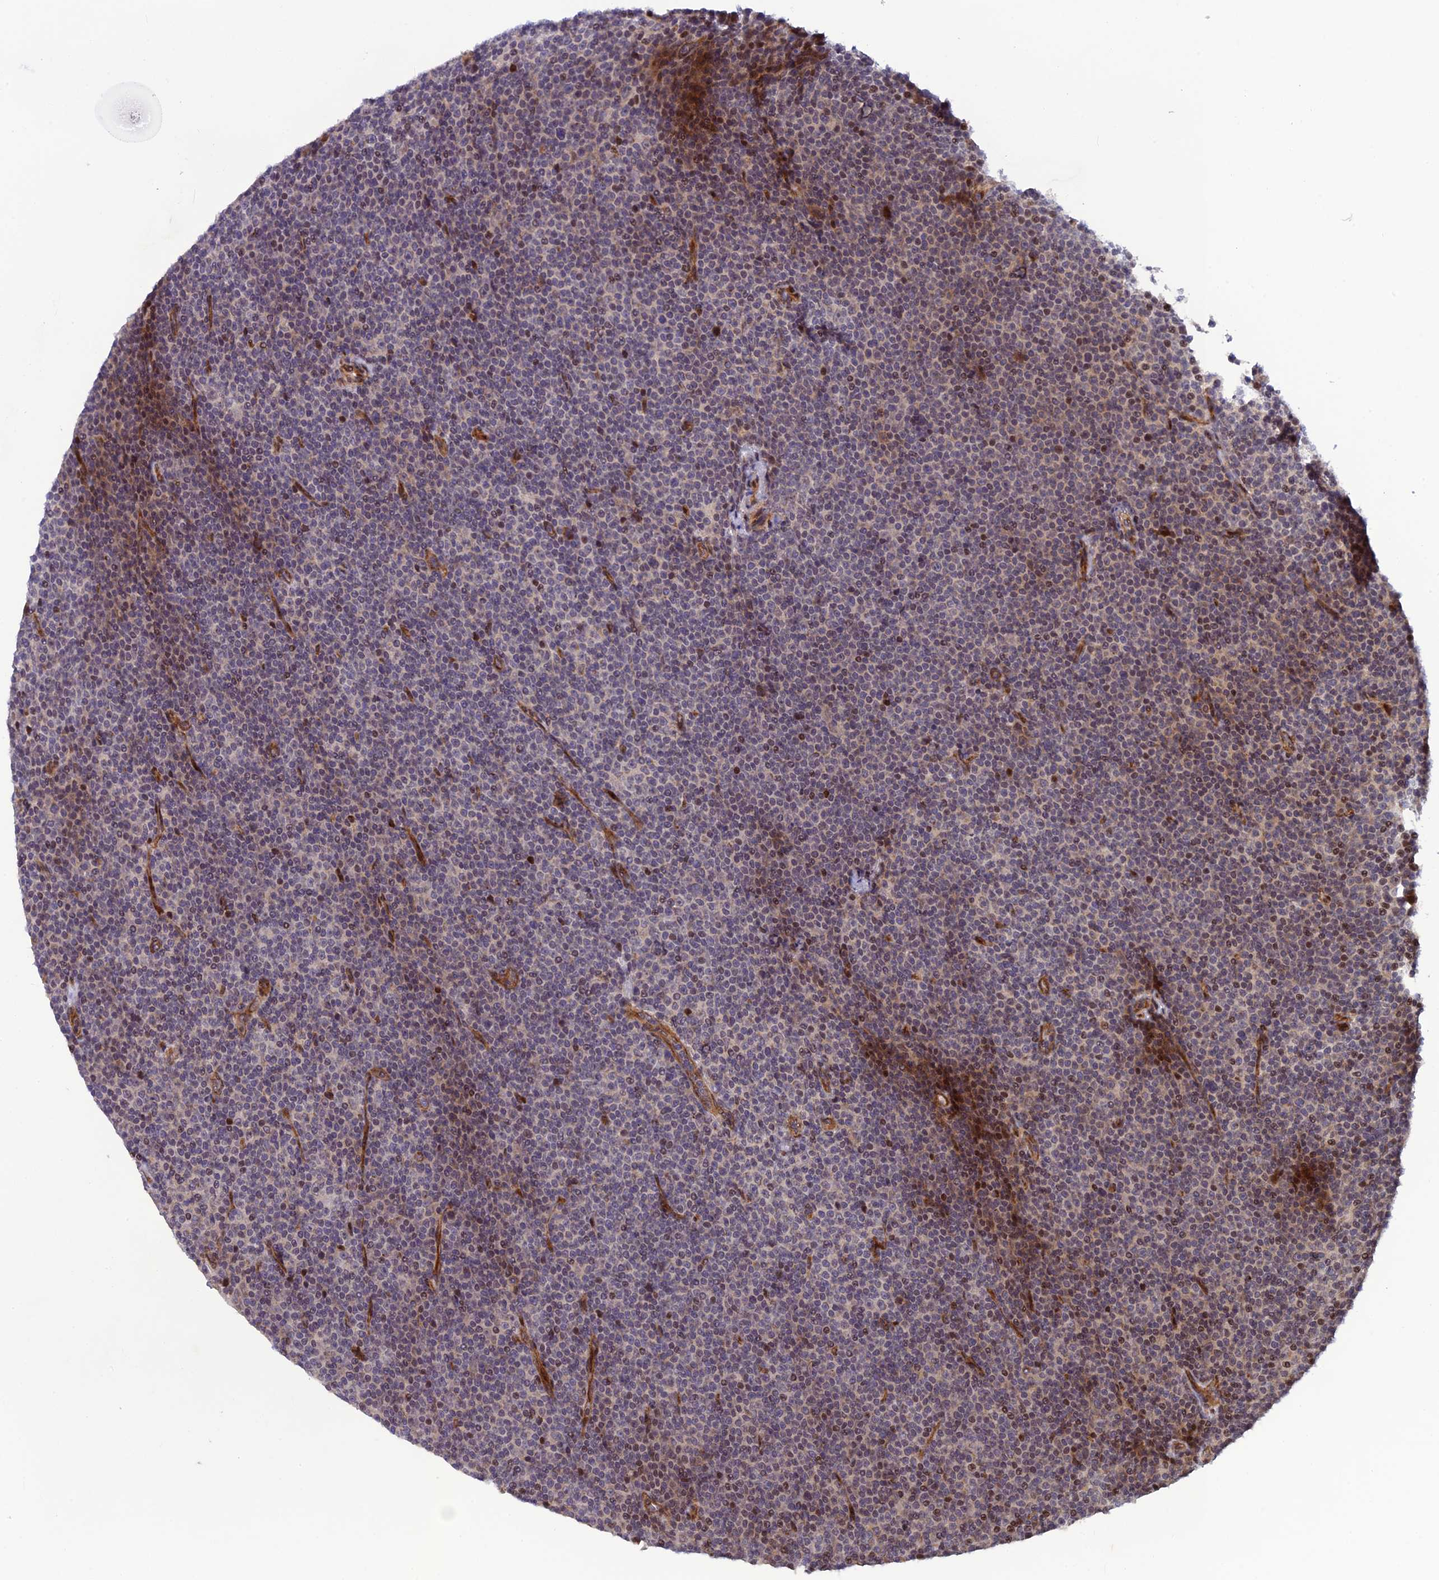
{"staining": {"intensity": "weak", "quantity": "<25%", "location": "nuclear"}, "tissue": "lymphoma", "cell_type": "Tumor cells", "image_type": "cancer", "snomed": [{"axis": "morphology", "description": "Malignant lymphoma, non-Hodgkin's type, Low grade"}, {"axis": "topography", "description": "Lymph node"}], "caption": "Lymphoma stained for a protein using immunohistochemistry (IHC) demonstrates no staining tumor cells.", "gene": "SMIM7", "patient": {"sex": "female", "age": 67}}